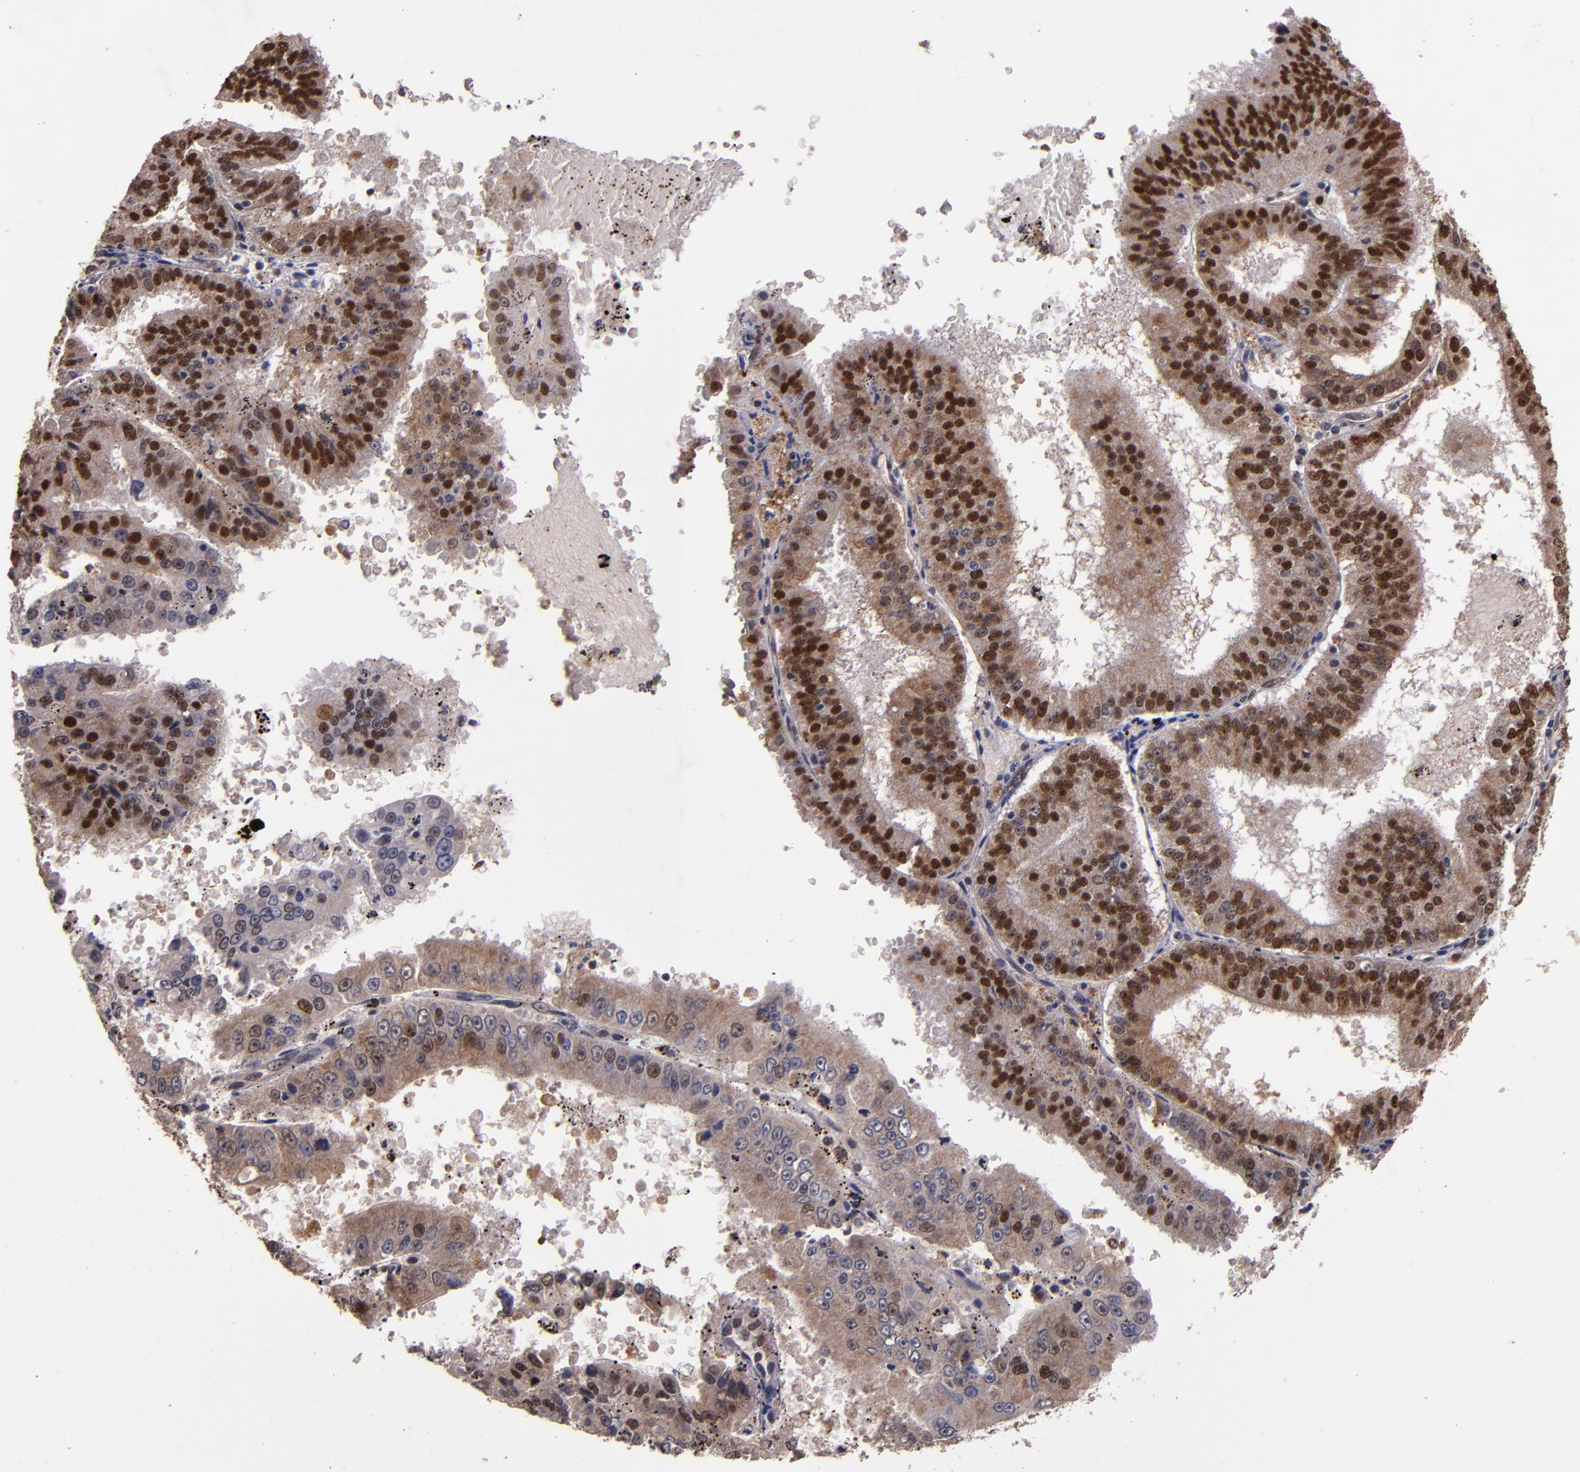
{"staining": {"intensity": "strong", "quantity": ">75%", "location": "cytoplasmic/membranous,nuclear"}, "tissue": "endometrial cancer", "cell_type": "Tumor cells", "image_type": "cancer", "snomed": [{"axis": "morphology", "description": "Adenocarcinoma, NOS"}, {"axis": "topography", "description": "Endometrium"}], "caption": "Protein expression analysis of endometrial adenocarcinoma demonstrates strong cytoplasmic/membranous and nuclear positivity in about >75% of tumor cells.", "gene": "CHEK2", "patient": {"sex": "female", "age": 66}}